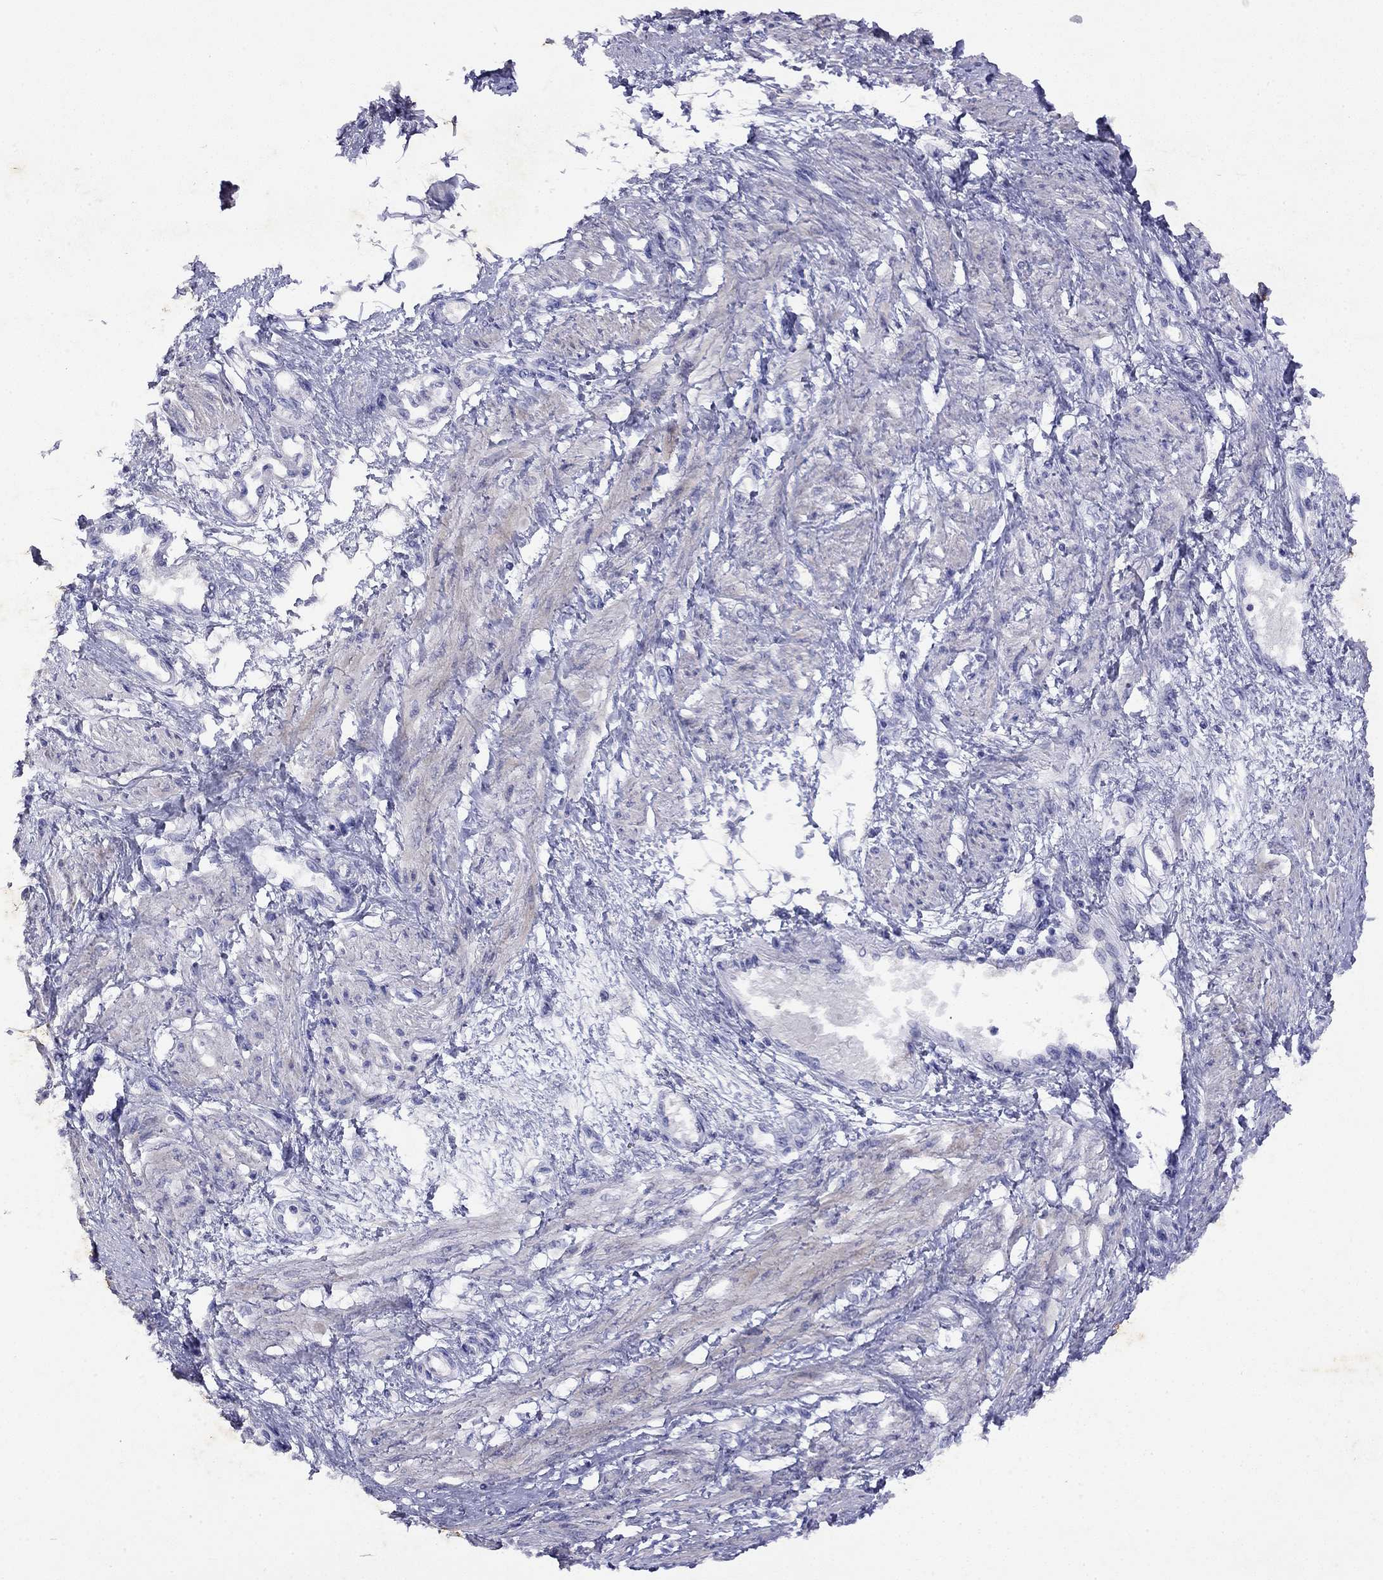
{"staining": {"intensity": "weak", "quantity": "<25%", "location": "cytoplasmic/membranous"}, "tissue": "smooth muscle", "cell_type": "Smooth muscle cells", "image_type": "normal", "snomed": [{"axis": "morphology", "description": "Normal tissue, NOS"}, {"axis": "topography", "description": "Smooth muscle"}, {"axis": "topography", "description": "Uterus"}], "caption": "High power microscopy photomicrograph of an immunohistochemistry (IHC) micrograph of benign smooth muscle, revealing no significant staining in smooth muscle cells.", "gene": "GNAT3", "patient": {"sex": "female", "age": 39}}